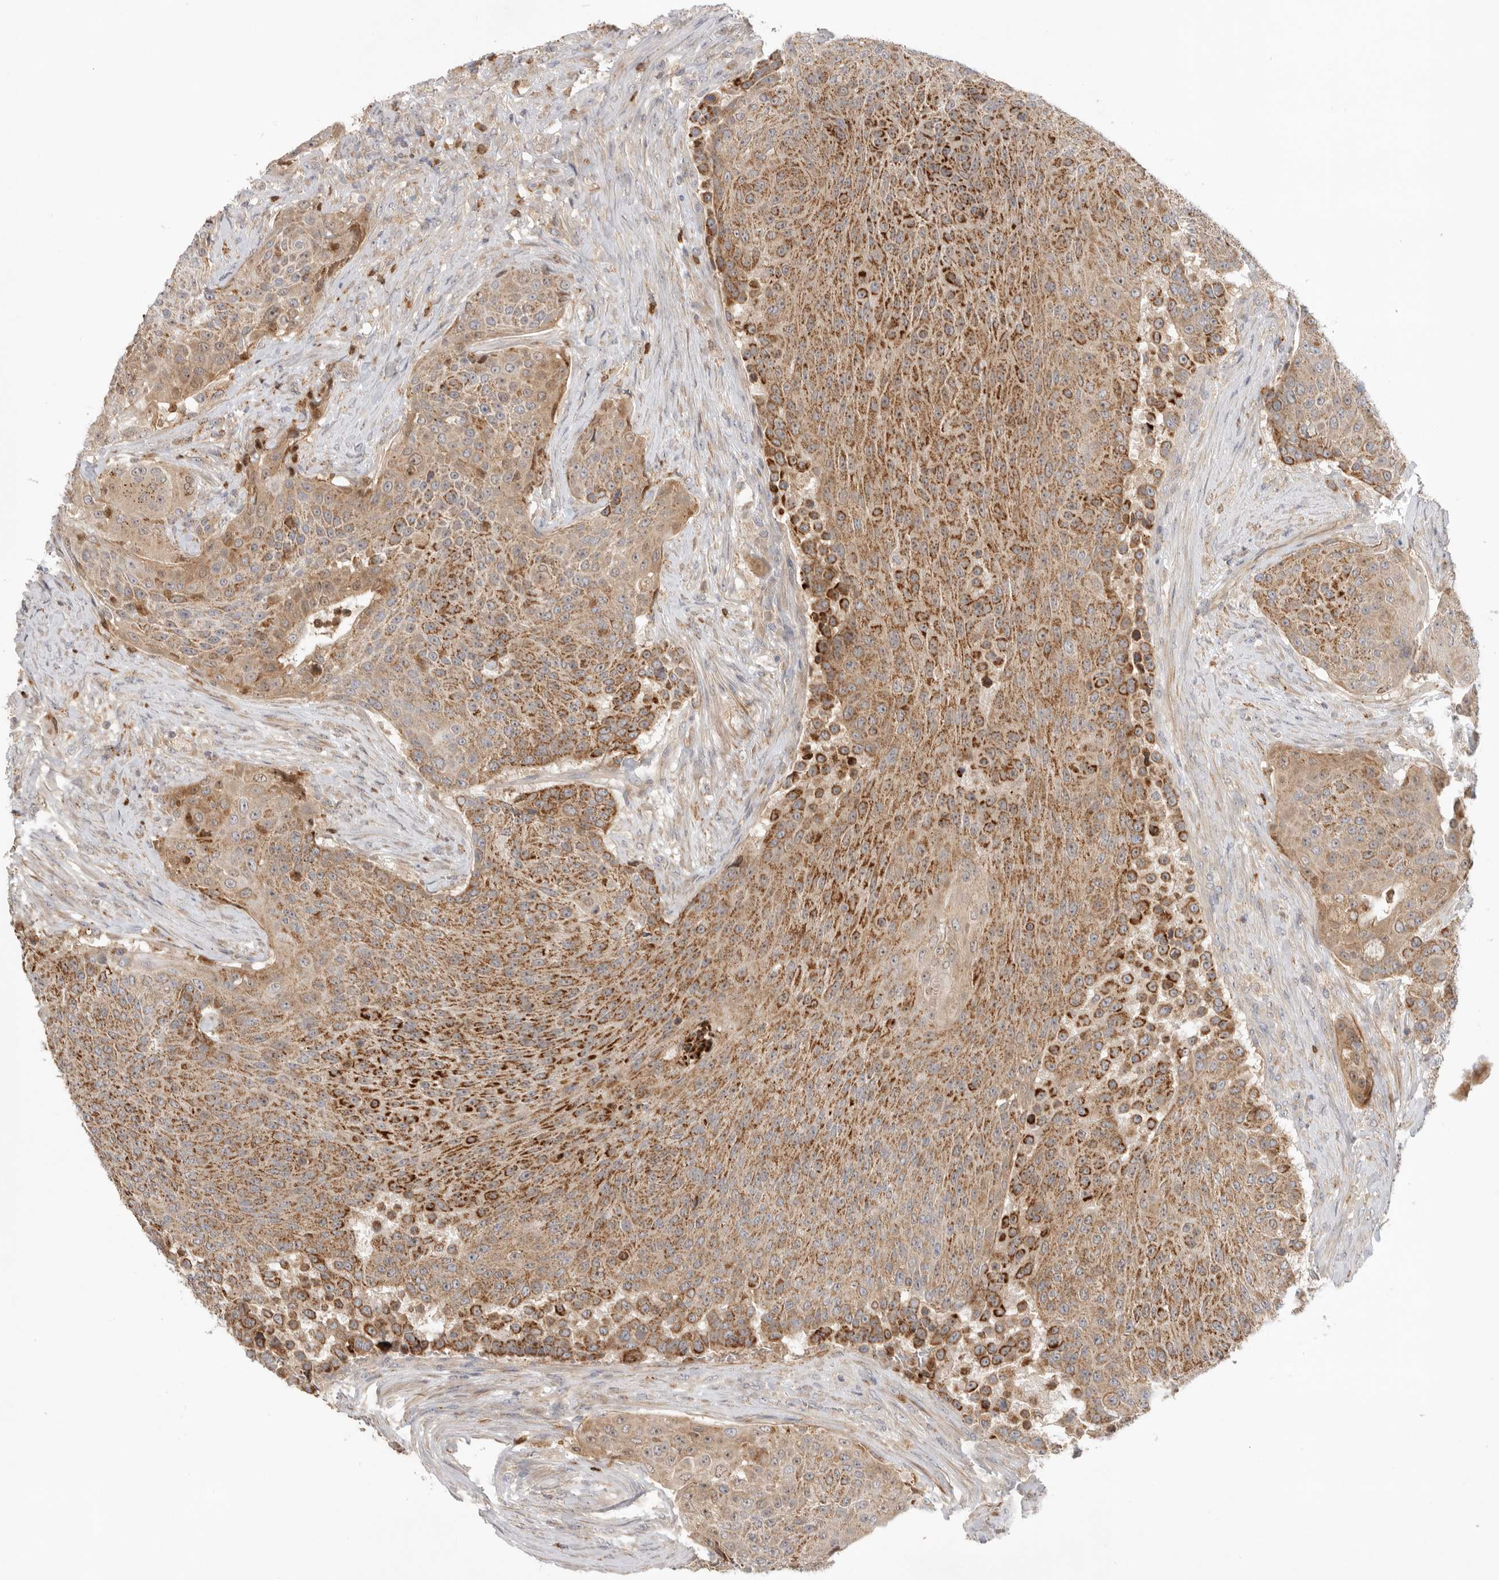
{"staining": {"intensity": "strong", "quantity": ">75%", "location": "cytoplasmic/membranous"}, "tissue": "urothelial cancer", "cell_type": "Tumor cells", "image_type": "cancer", "snomed": [{"axis": "morphology", "description": "Urothelial carcinoma, High grade"}, {"axis": "topography", "description": "Urinary bladder"}], "caption": "This histopathology image displays urothelial carcinoma (high-grade) stained with immunohistochemistry to label a protein in brown. The cytoplasmic/membranous of tumor cells show strong positivity for the protein. Nuclei are counter-stained blue.", "gene": "GNE", "patient": {"sex": "female", "age": 63}}